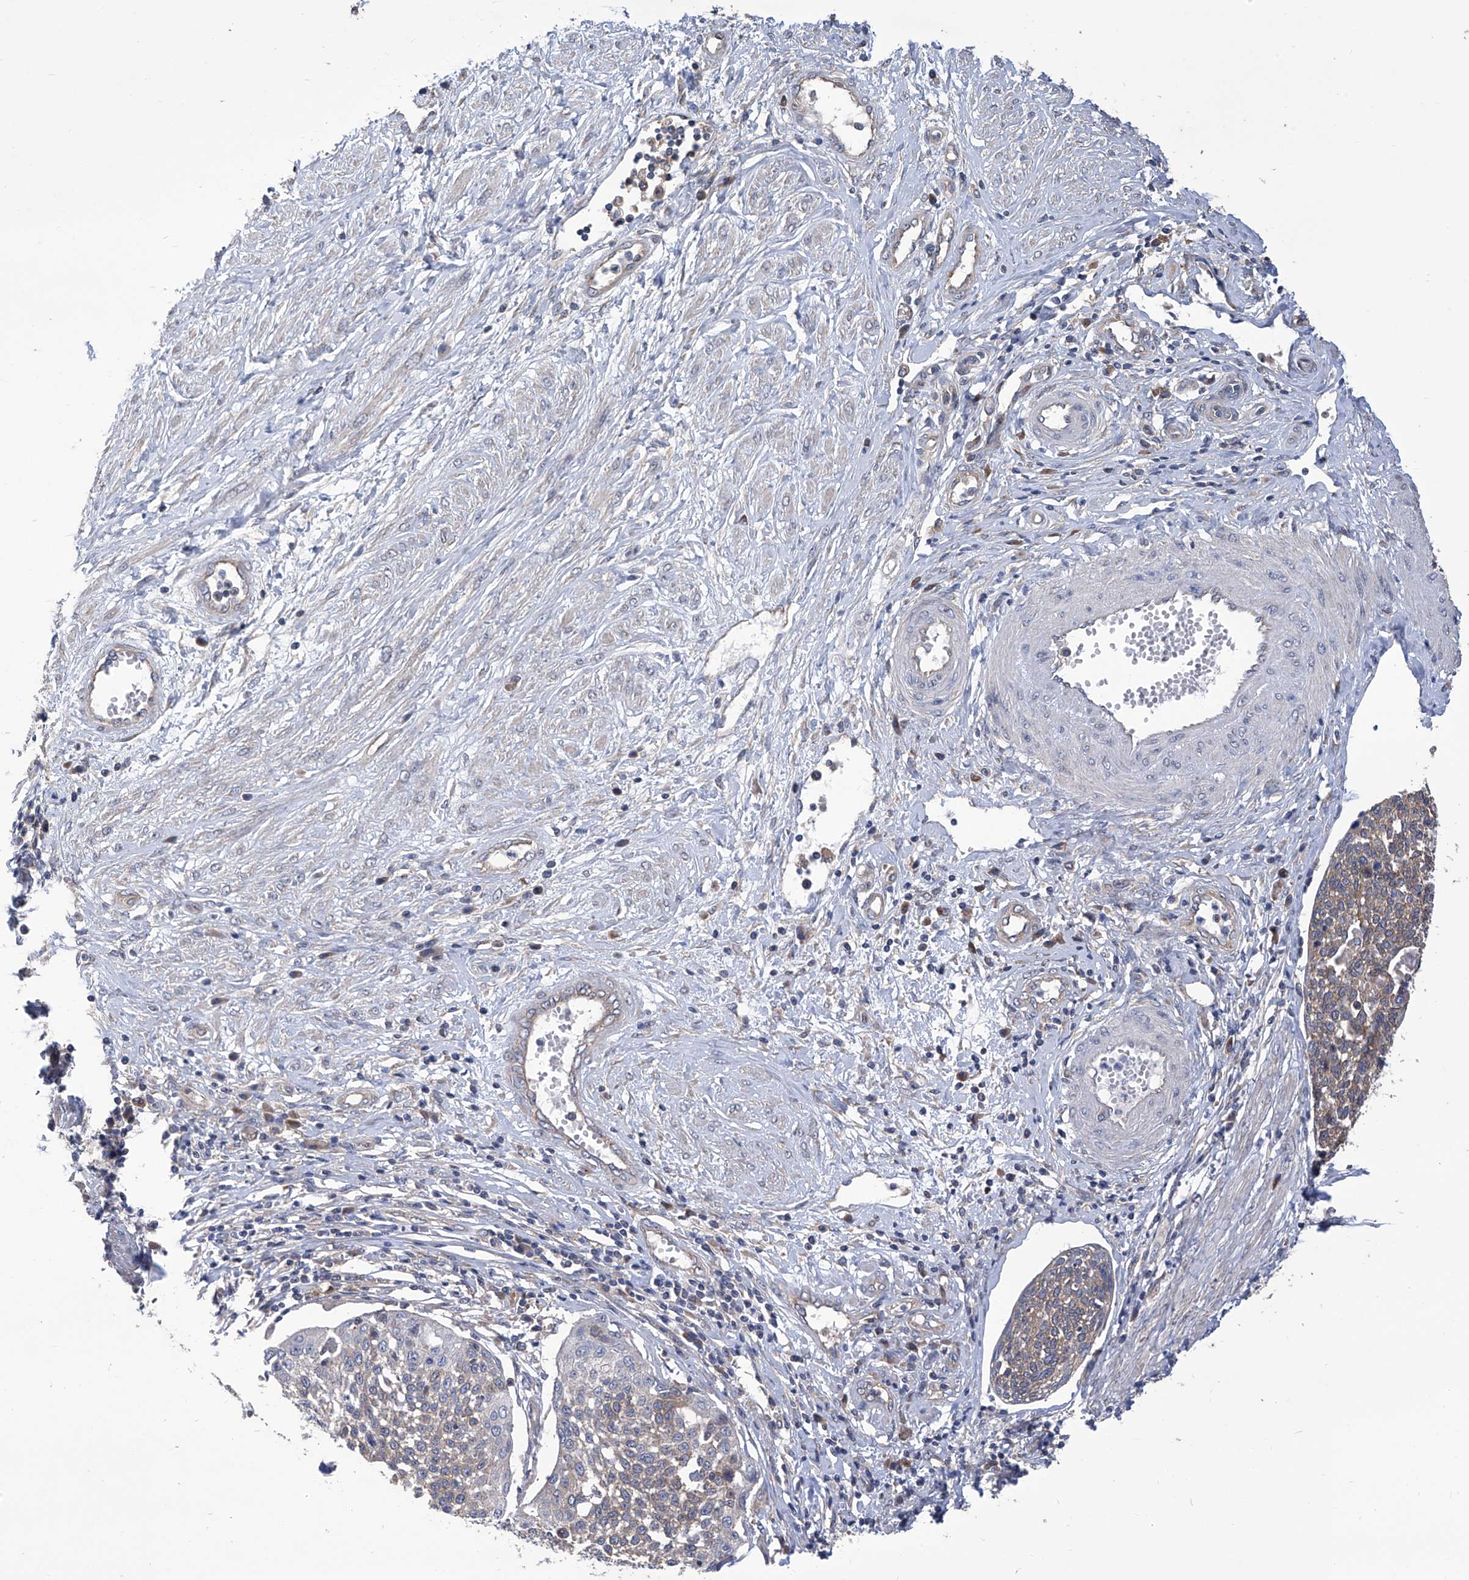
{"staining": {"intensity": "weak", "quantity": "<25%", "location": "cytoplasmic/membranous"}, "tissue": "cervical cancer", "cell_type": "Tumor cells", "image_type": "cancer", "snomed": [{"axis": "morphology", "description": "Squamous cell carcinoma, NOS"}, {"axis": "topography", "description": "Cervix"}], "caption": "This micrograph is of squamous cell carcinoma (cervical) stained with immunohistochemistry (IHC) to label a protein in brown with the nuclei are counter-stained blue. There is no positivity in tumor cells.", "gene": "TJAP1", "patient": {"sex": "female", "age": 34}}